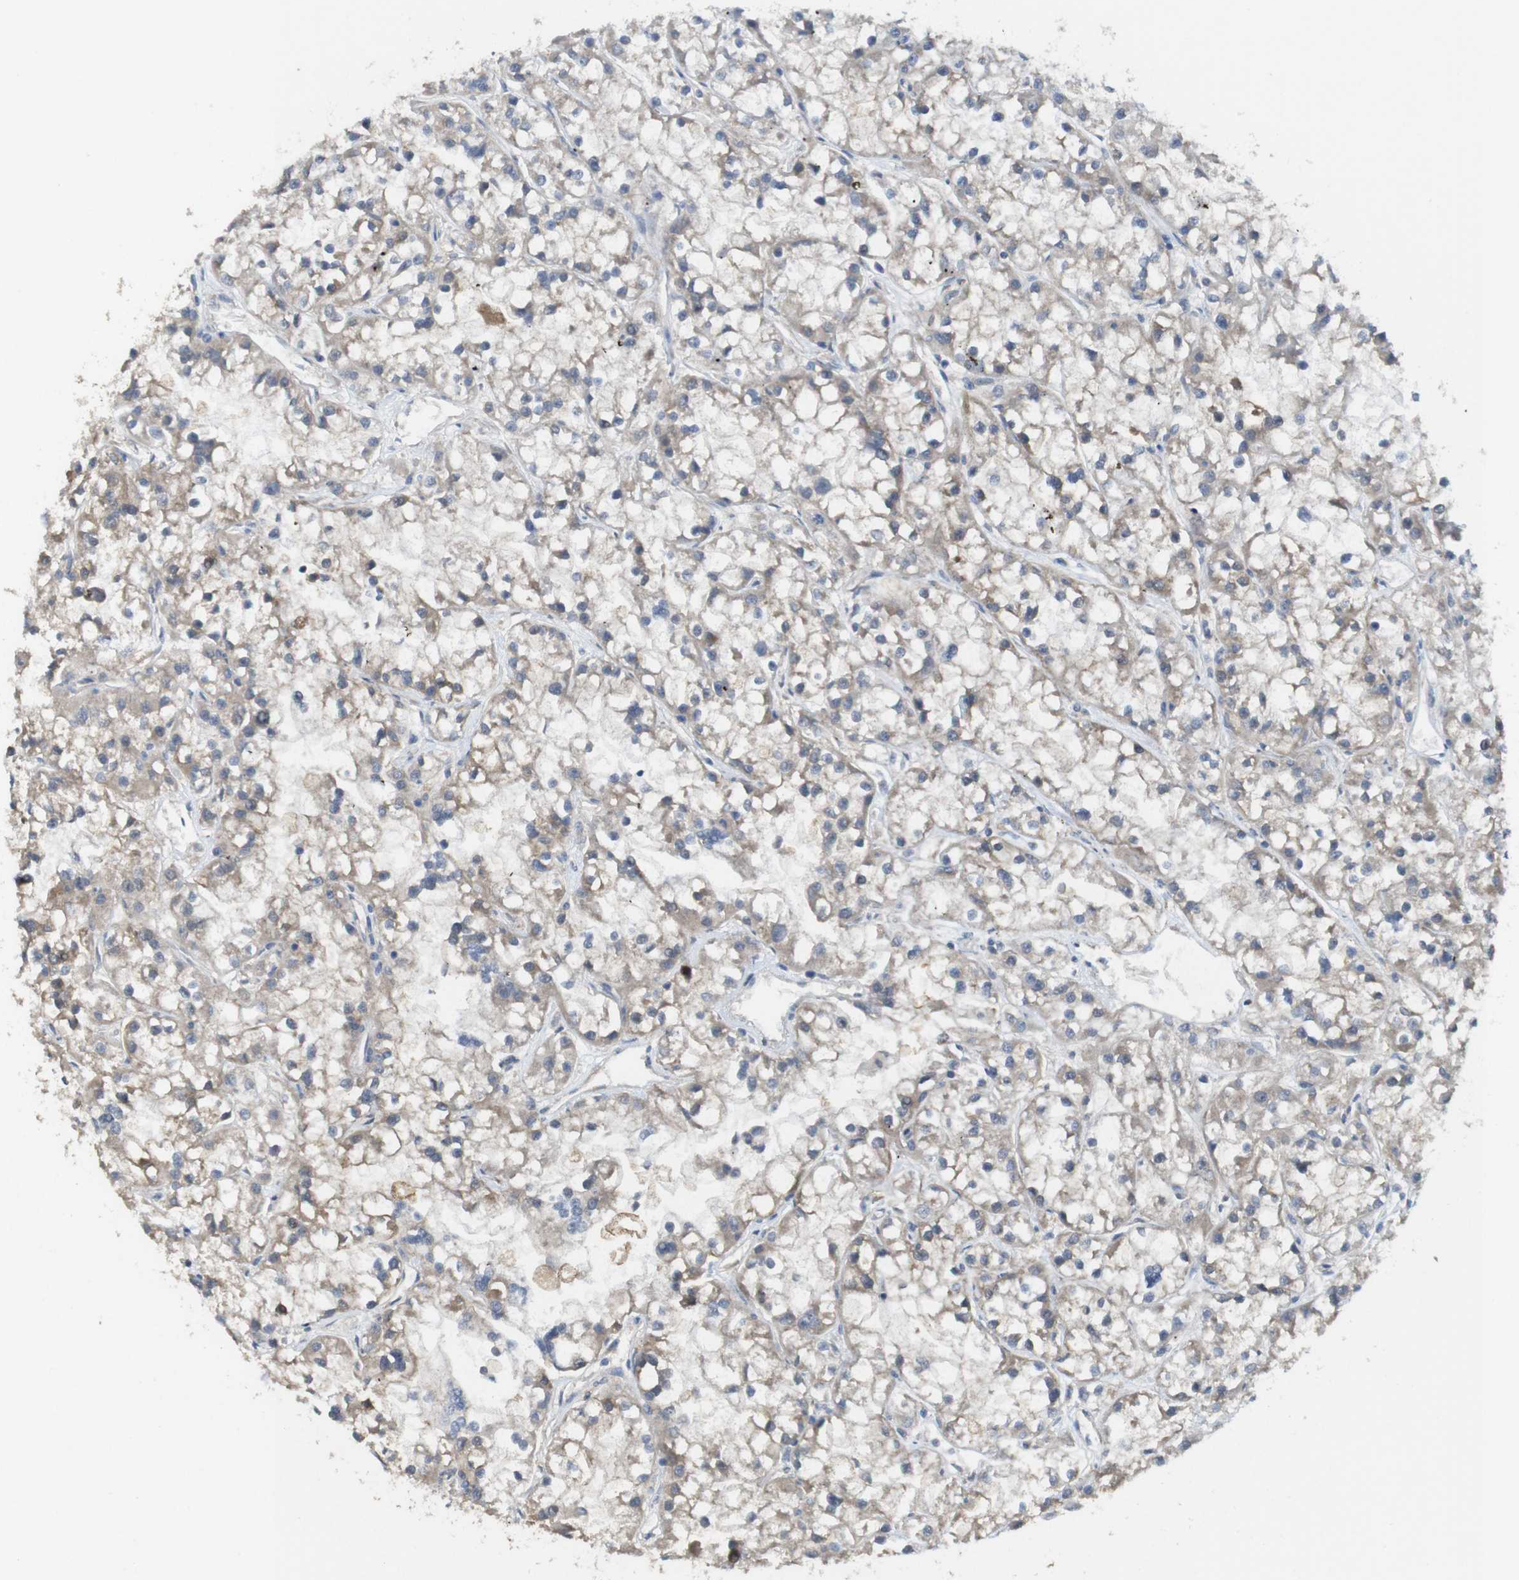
{"staining": {"intensity": "negative", "quantity": "none", "location": "none"}, "tissue": "renal cancer", "cell_type": "Tumor cells", "image_type": "cancer", "snomed": [{"axis": "morphology", "description": "Adenocarcinoma, NOS"}, {"axis": "topography", "description": "Kidney"}], "caption": "High magnification brightfield microscopy of renal cancer stained with DAB (brown) and counterstained with hematoxylin (blue): tumor cells show no significant staining.", "gene": "CDC34", "patient": {"sex": "female", "age": 52}}